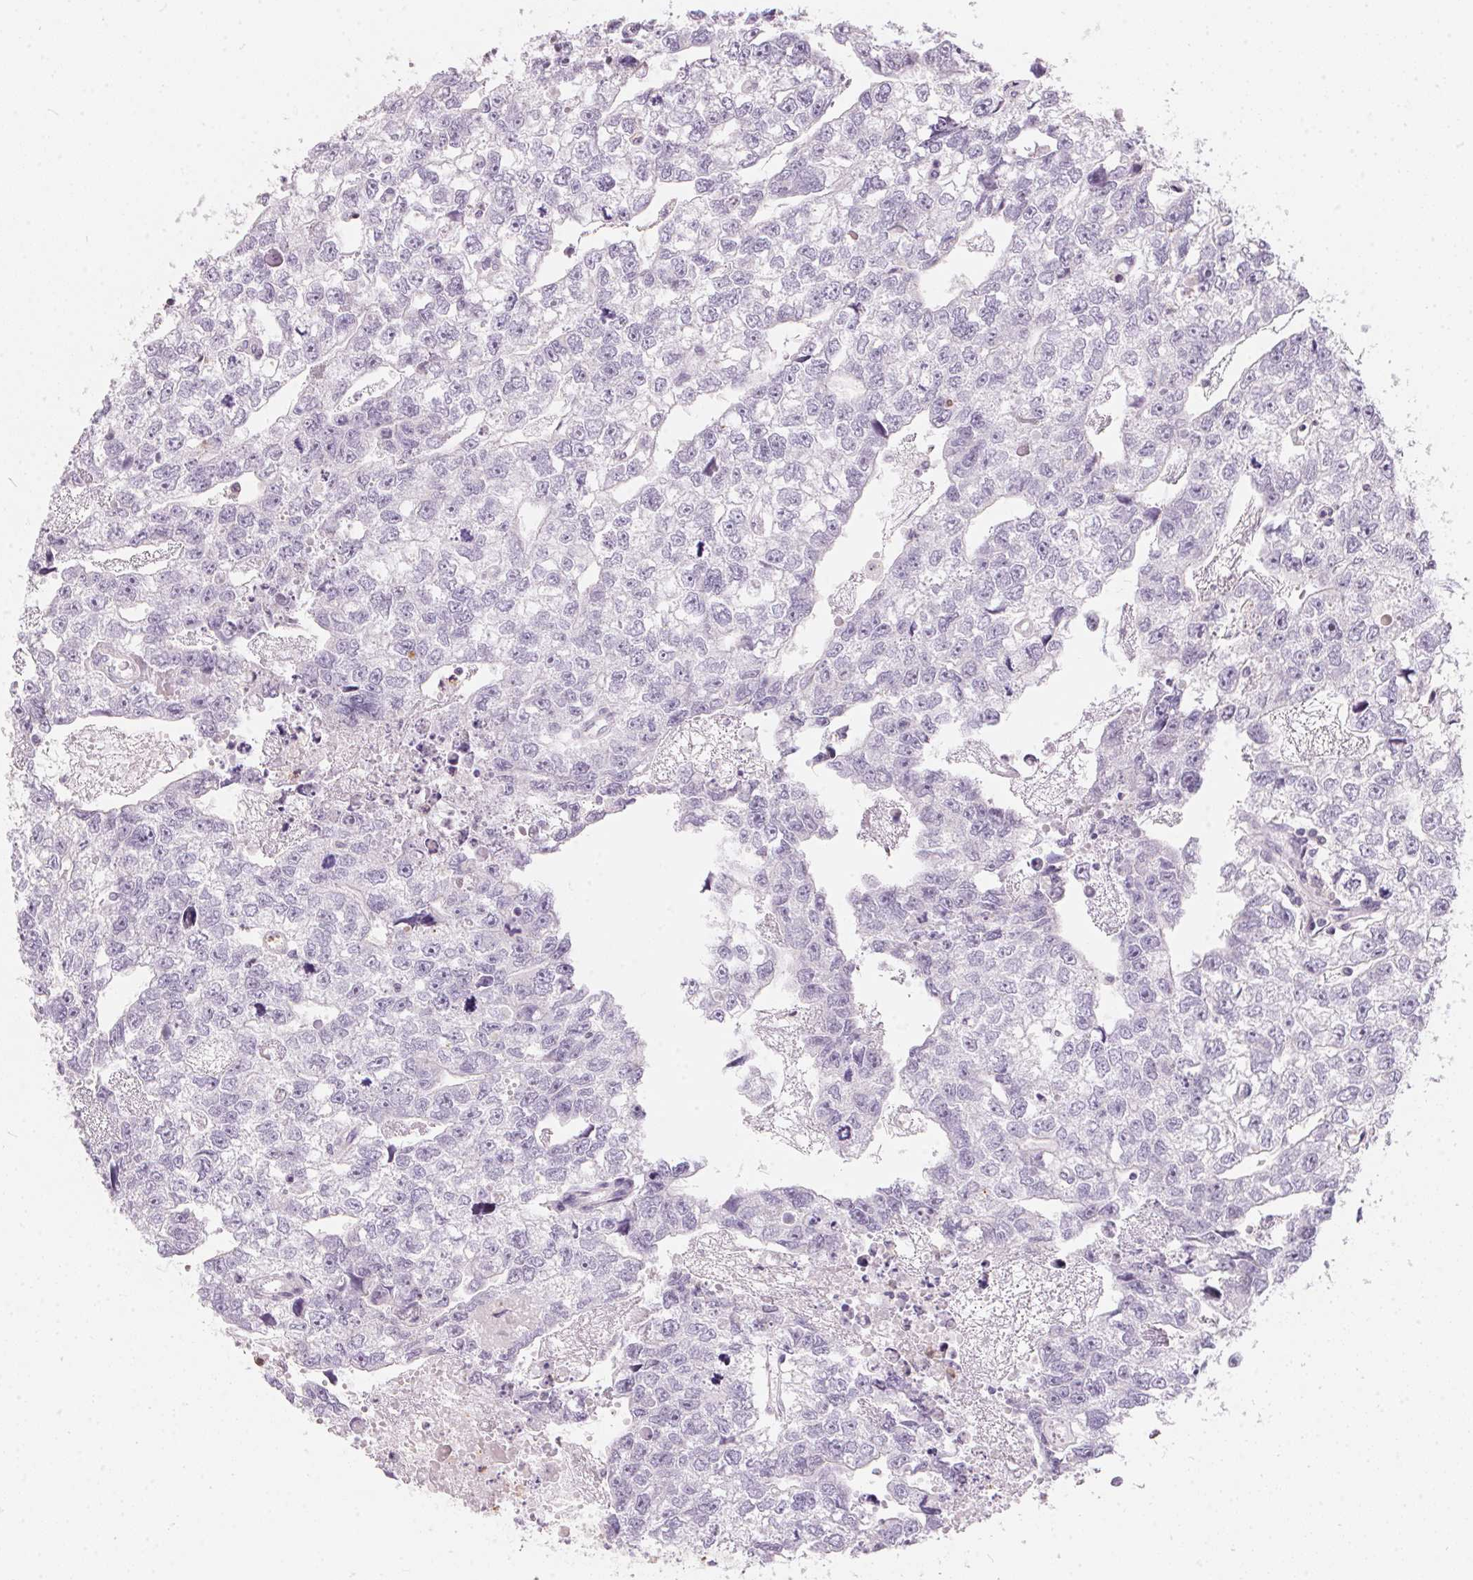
{"staining": {"intensity": "negative", "quantity": "none", "location": "none"}, "tissue": "testis cancer", "cell_type": "Tumor cells", "image_type": "cancer", "snomed": [{"axis": "morphology", "description": "Carcinoma, Embryonal, NOS"}, {"axis": "morphology", "description": "Teratoma, malignant, NOS"}, {"axis": "topography", "description": "Testis"}], "caption": "This is an immunohistochemistry (IHC) micrograph of testis embryonal carcinoma. There is no expression in tumor cells.", "gene": "SERPINB1", "patient": {"sex": "male", "age": 44}}